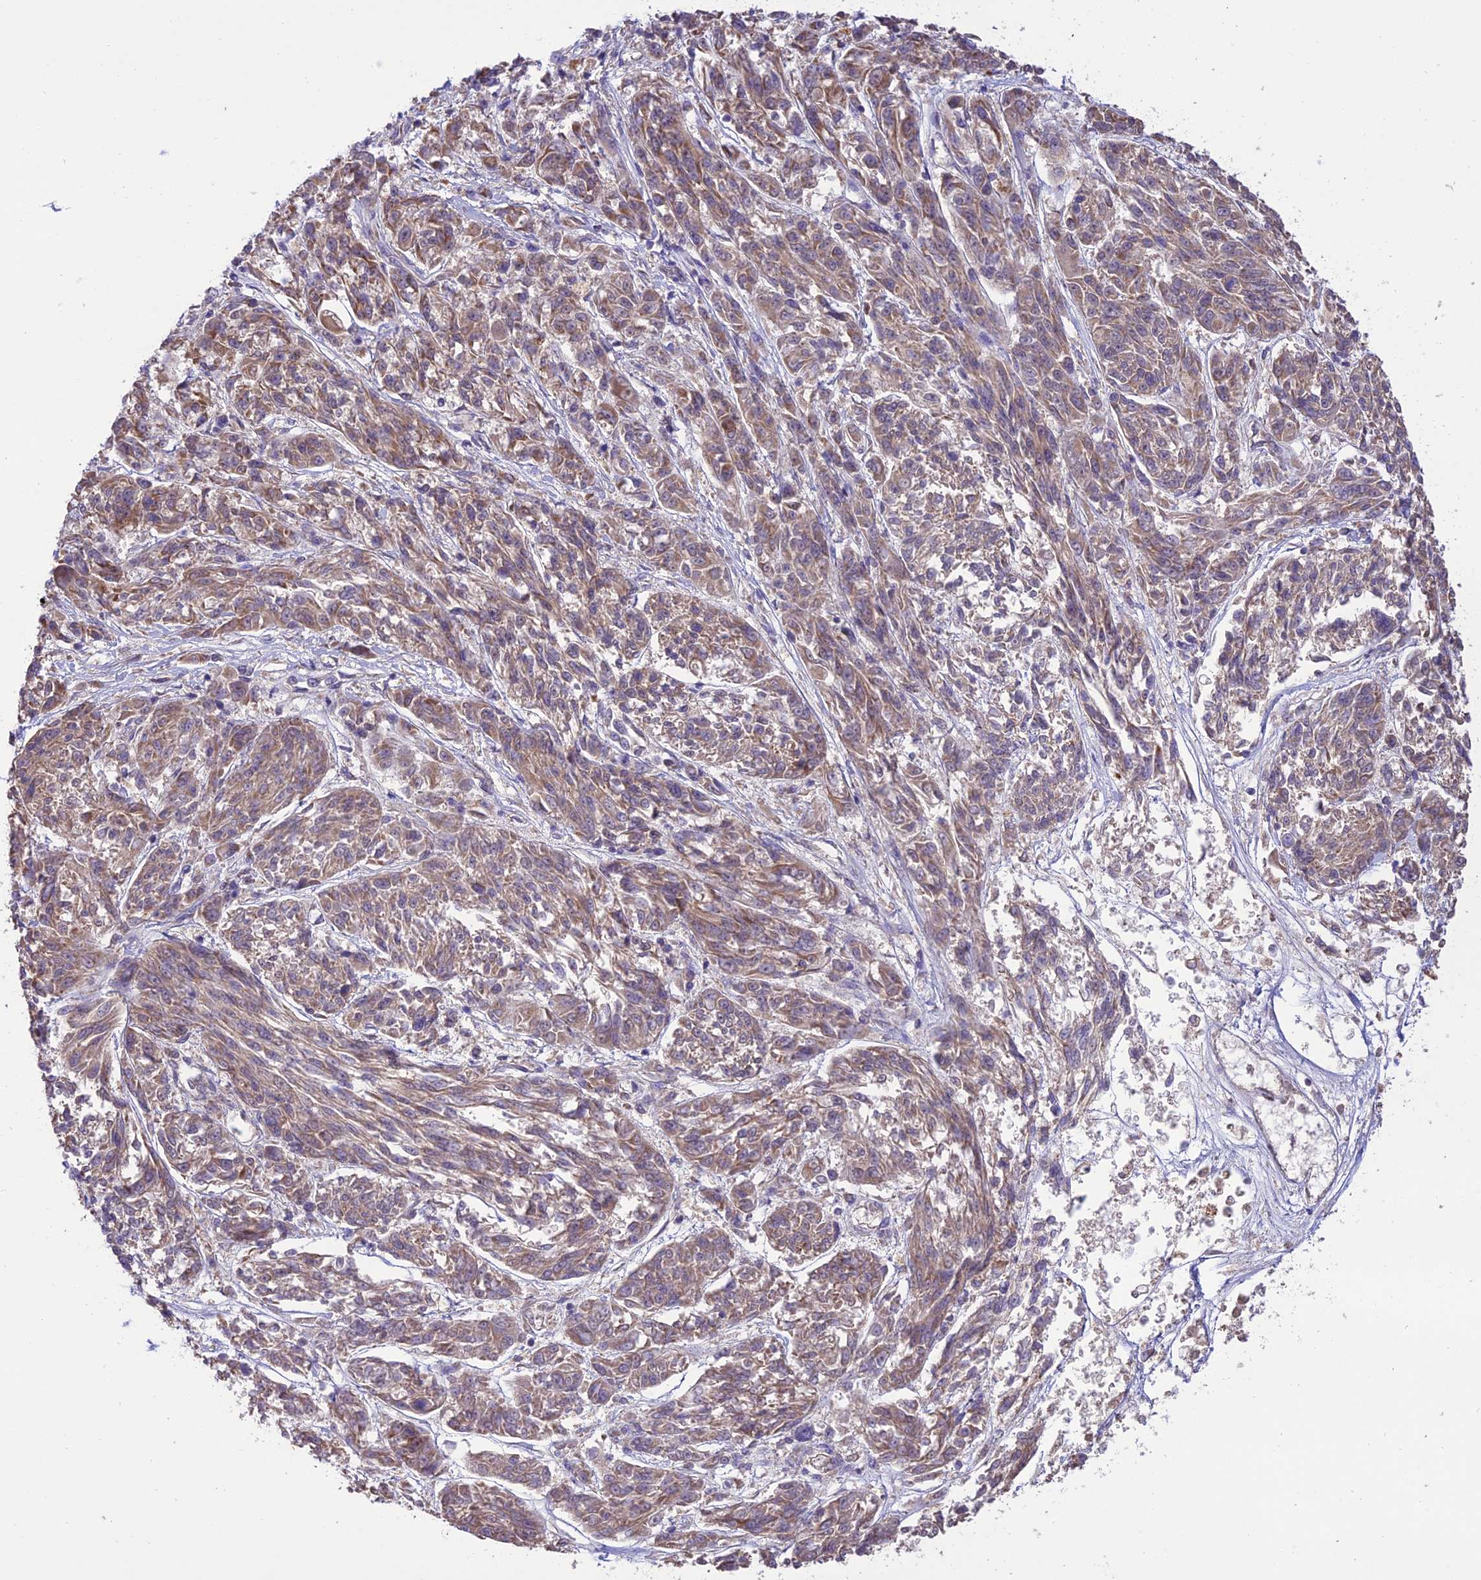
{"staining": {"intensity": "moderate", "quantity": "<25%", "location": "cytoplasmic/membranous"}, "tissue": "melanoma", "cell_type": "Tumor cells", "image_type": "cancer", "snomed": [{"axis": "morphology", "description": "Malignant melanoma, NOS"}, {"axis": "topography", "description": "Skin"}], "caption": "Malignant melanoma was stained to show a protein in brown. There is low levels of moderate cytoplasmic/membranous positivity in about <25% of tumor cells. (DAB IHC, brown staining for protein, blue staining for nuclei).", "gene": "NDUFAF1", "patient": {"sex": "male", "age": 53}}